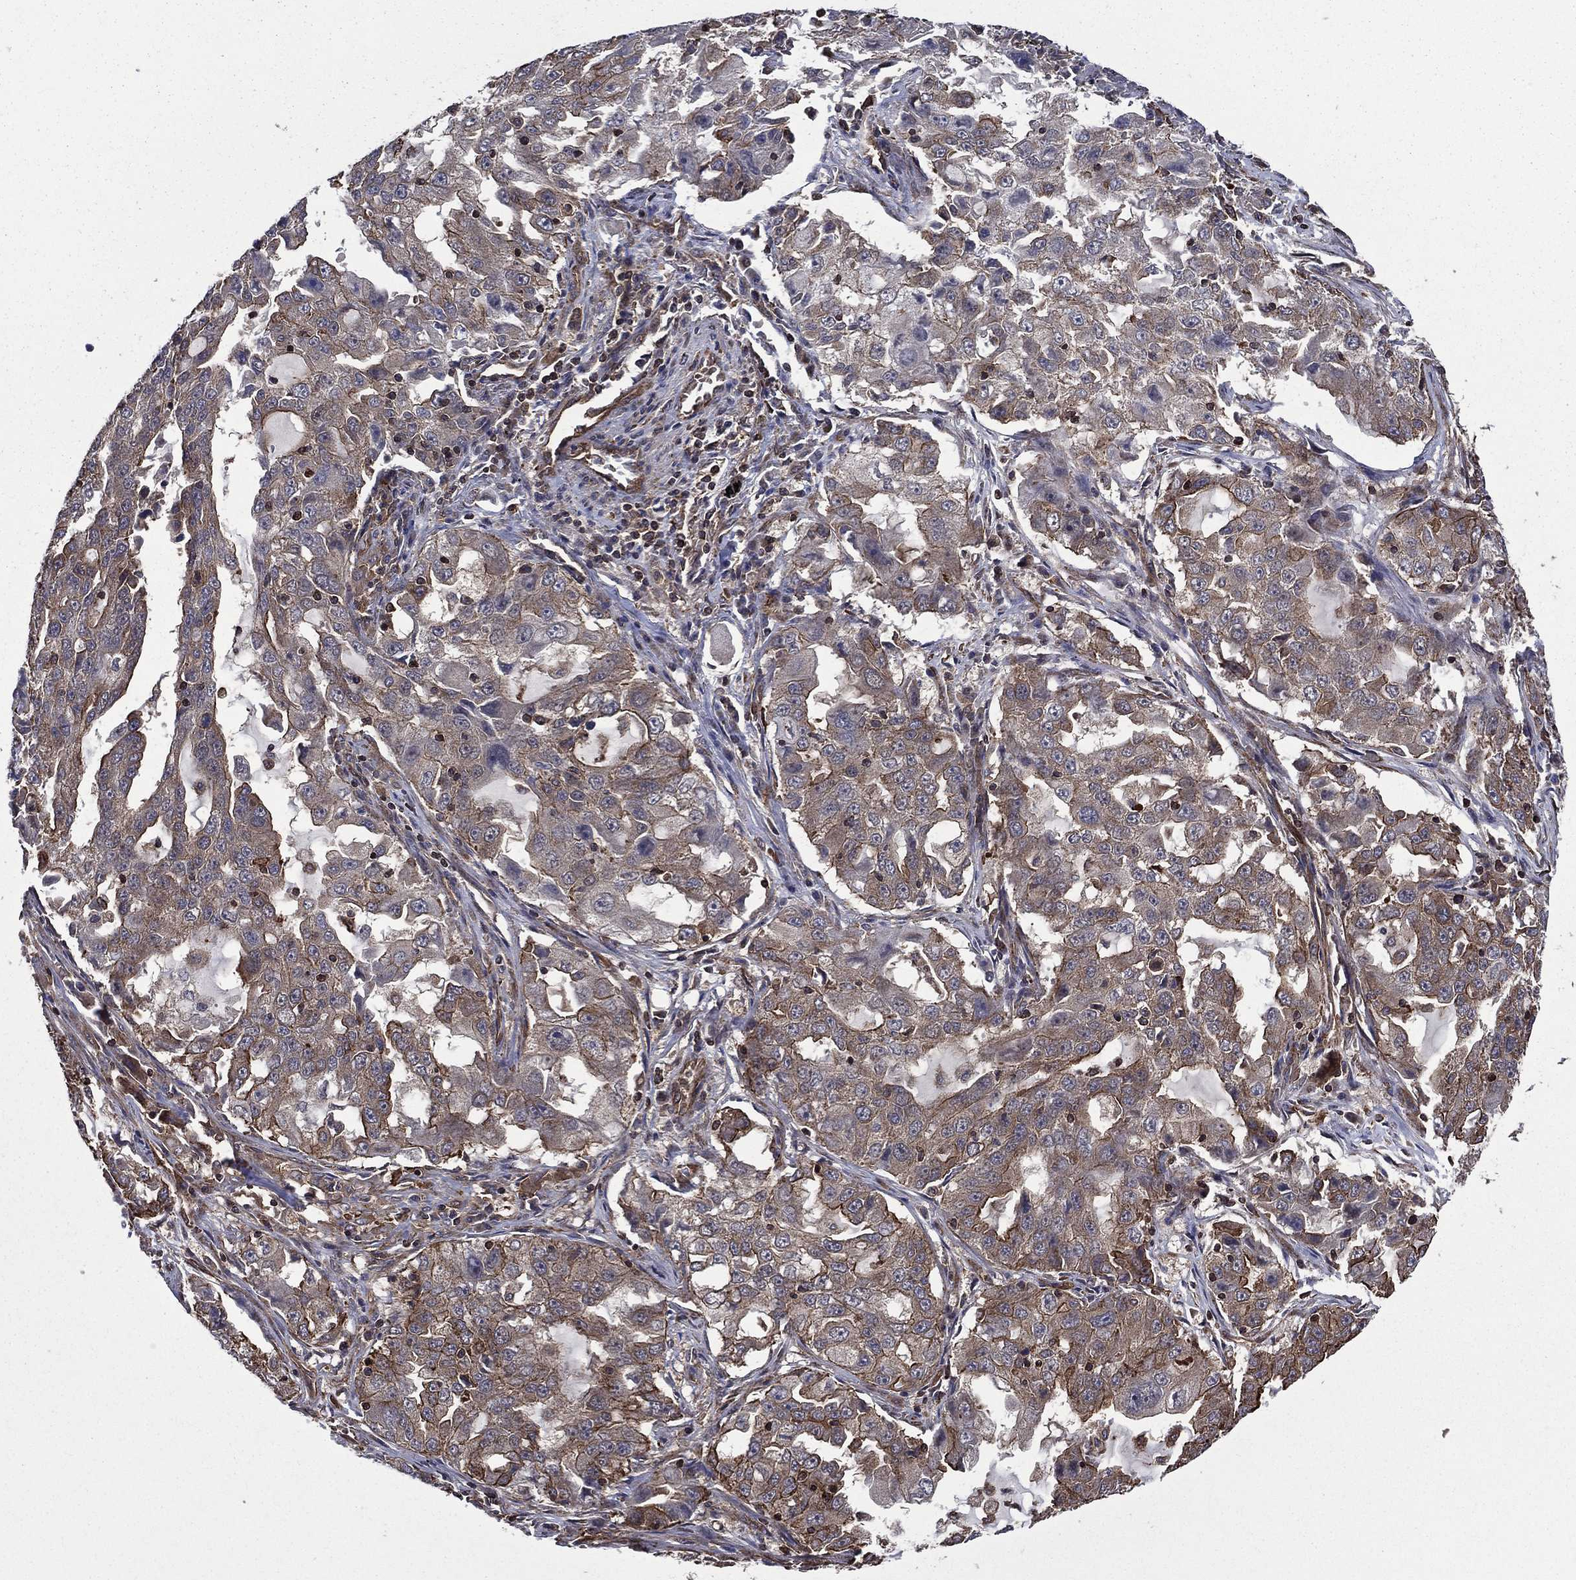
{"staining": {"intensity": "moderate", "quantity": "25%-75%", "location": "cytoplasmic/membranous"}, "tissue": "lung cancer", "cell_type": "Tumor cells", "image_type": "cancer", "snomed": [{"axis": "morphology", "description": "Adenocarcinoma, NOS"}, {"axis": "topography", "description": "Lung"}], "caption": "The image reveals staining of lung cancer, revealing moderate cytoplasmic/membranous protein expression (brown color) within tumor cells. (DAB (3,3'-diaminobenzidine) IHC with brightfield microscopy, high magnification).", "gene": "PLPP3", "patient": {"sex": "female", "age": 61}}